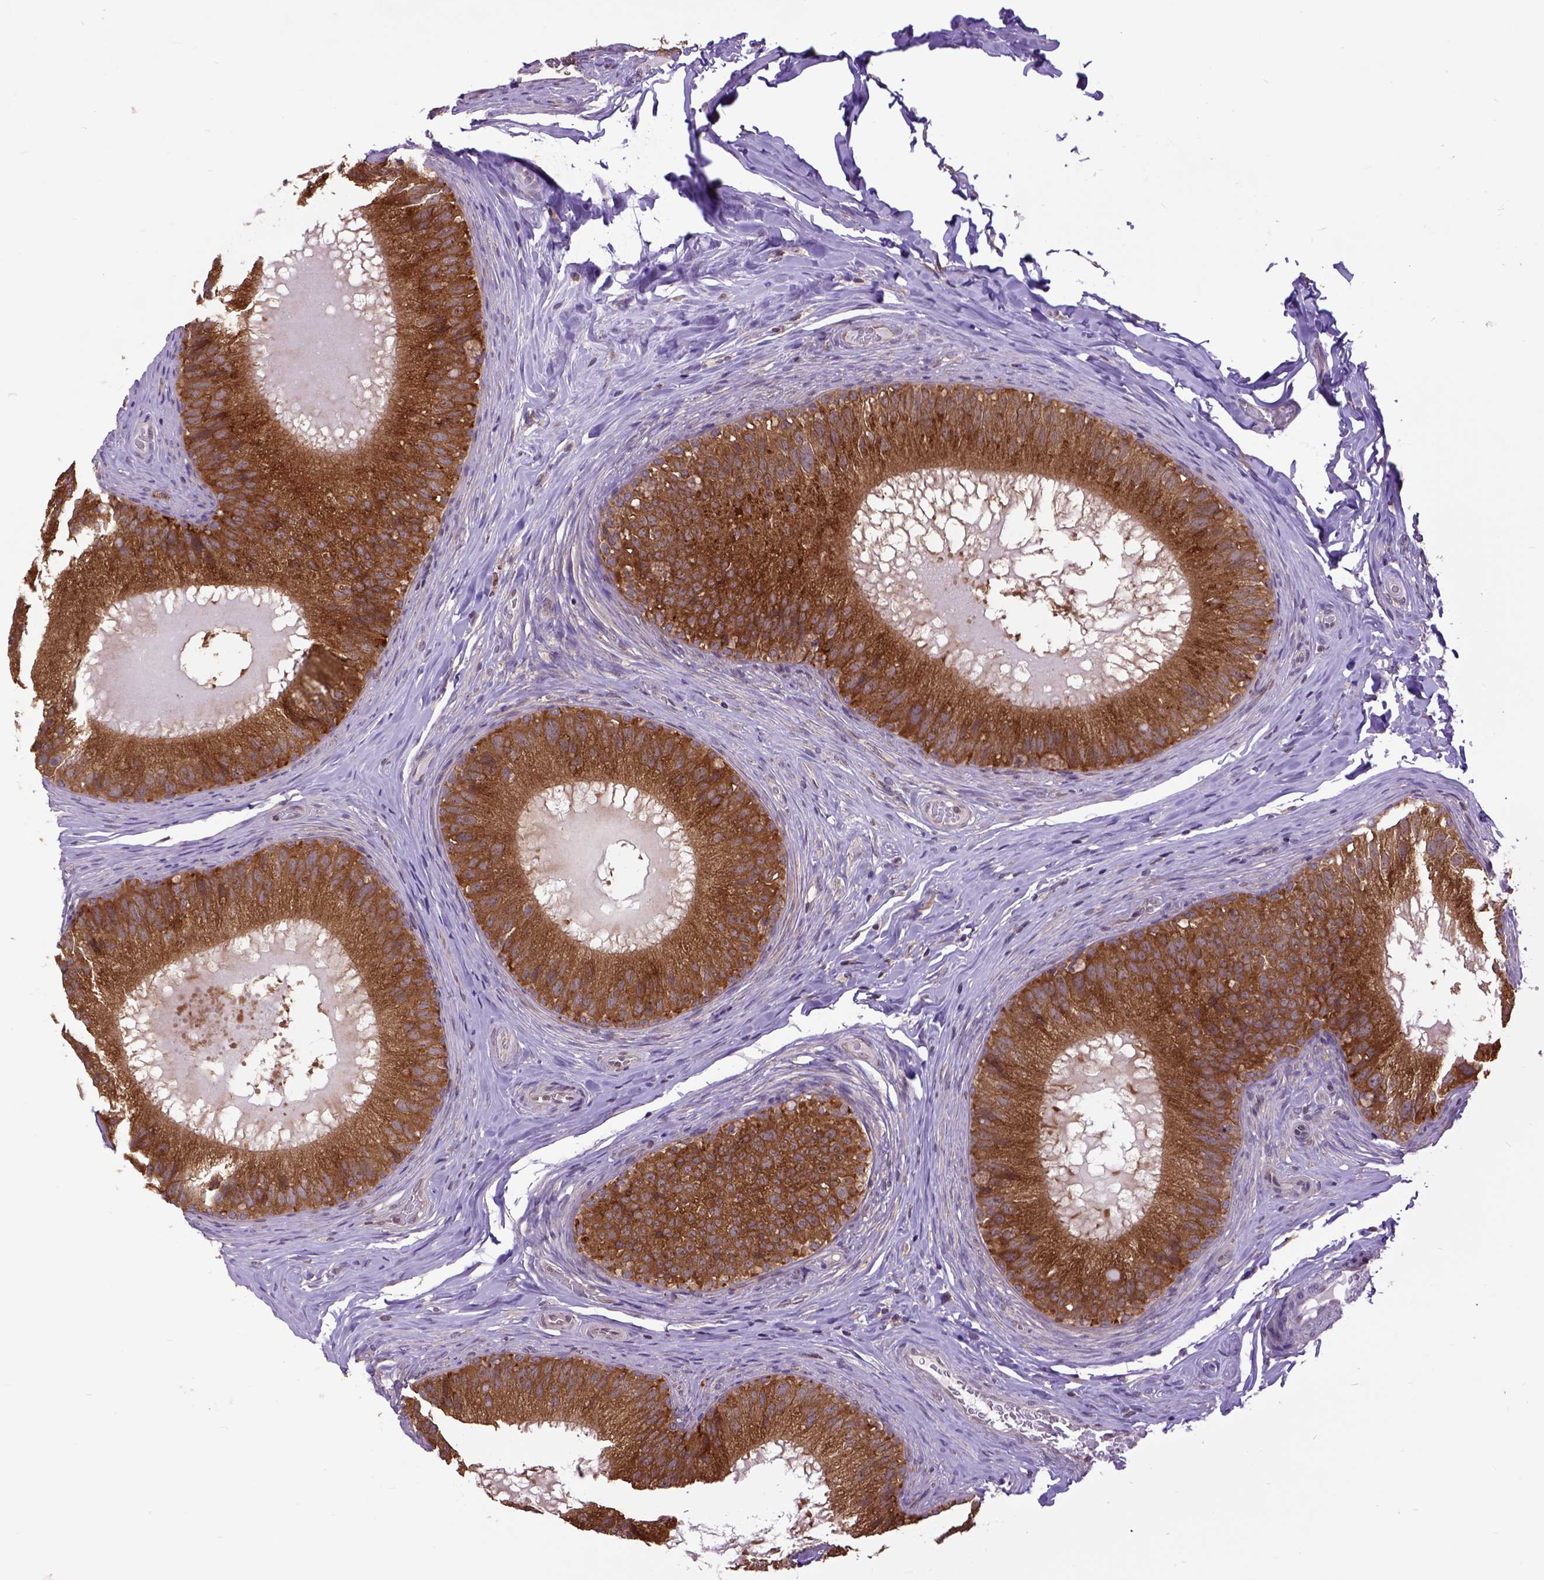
{"staining": {"intensity": "strong", "quantity": ">75%", "location": "cytoplasmic/membranous"}, "tissue": "epididymis", "cell_type": "Glandular cells", "image_type": "normal", "snomed": [{"axis": "morphology", "description": "Normal tissue, NOS"}, {"axis": "topography", "description": "Epididymis"}], "caption": "A photomicrograph of epididymis stained for a protein reveals strong cytoplasmic/membranous brown staining in glandular cells.", "gene": "ARL1", "patient": {"sex": "male", "age": 34}}